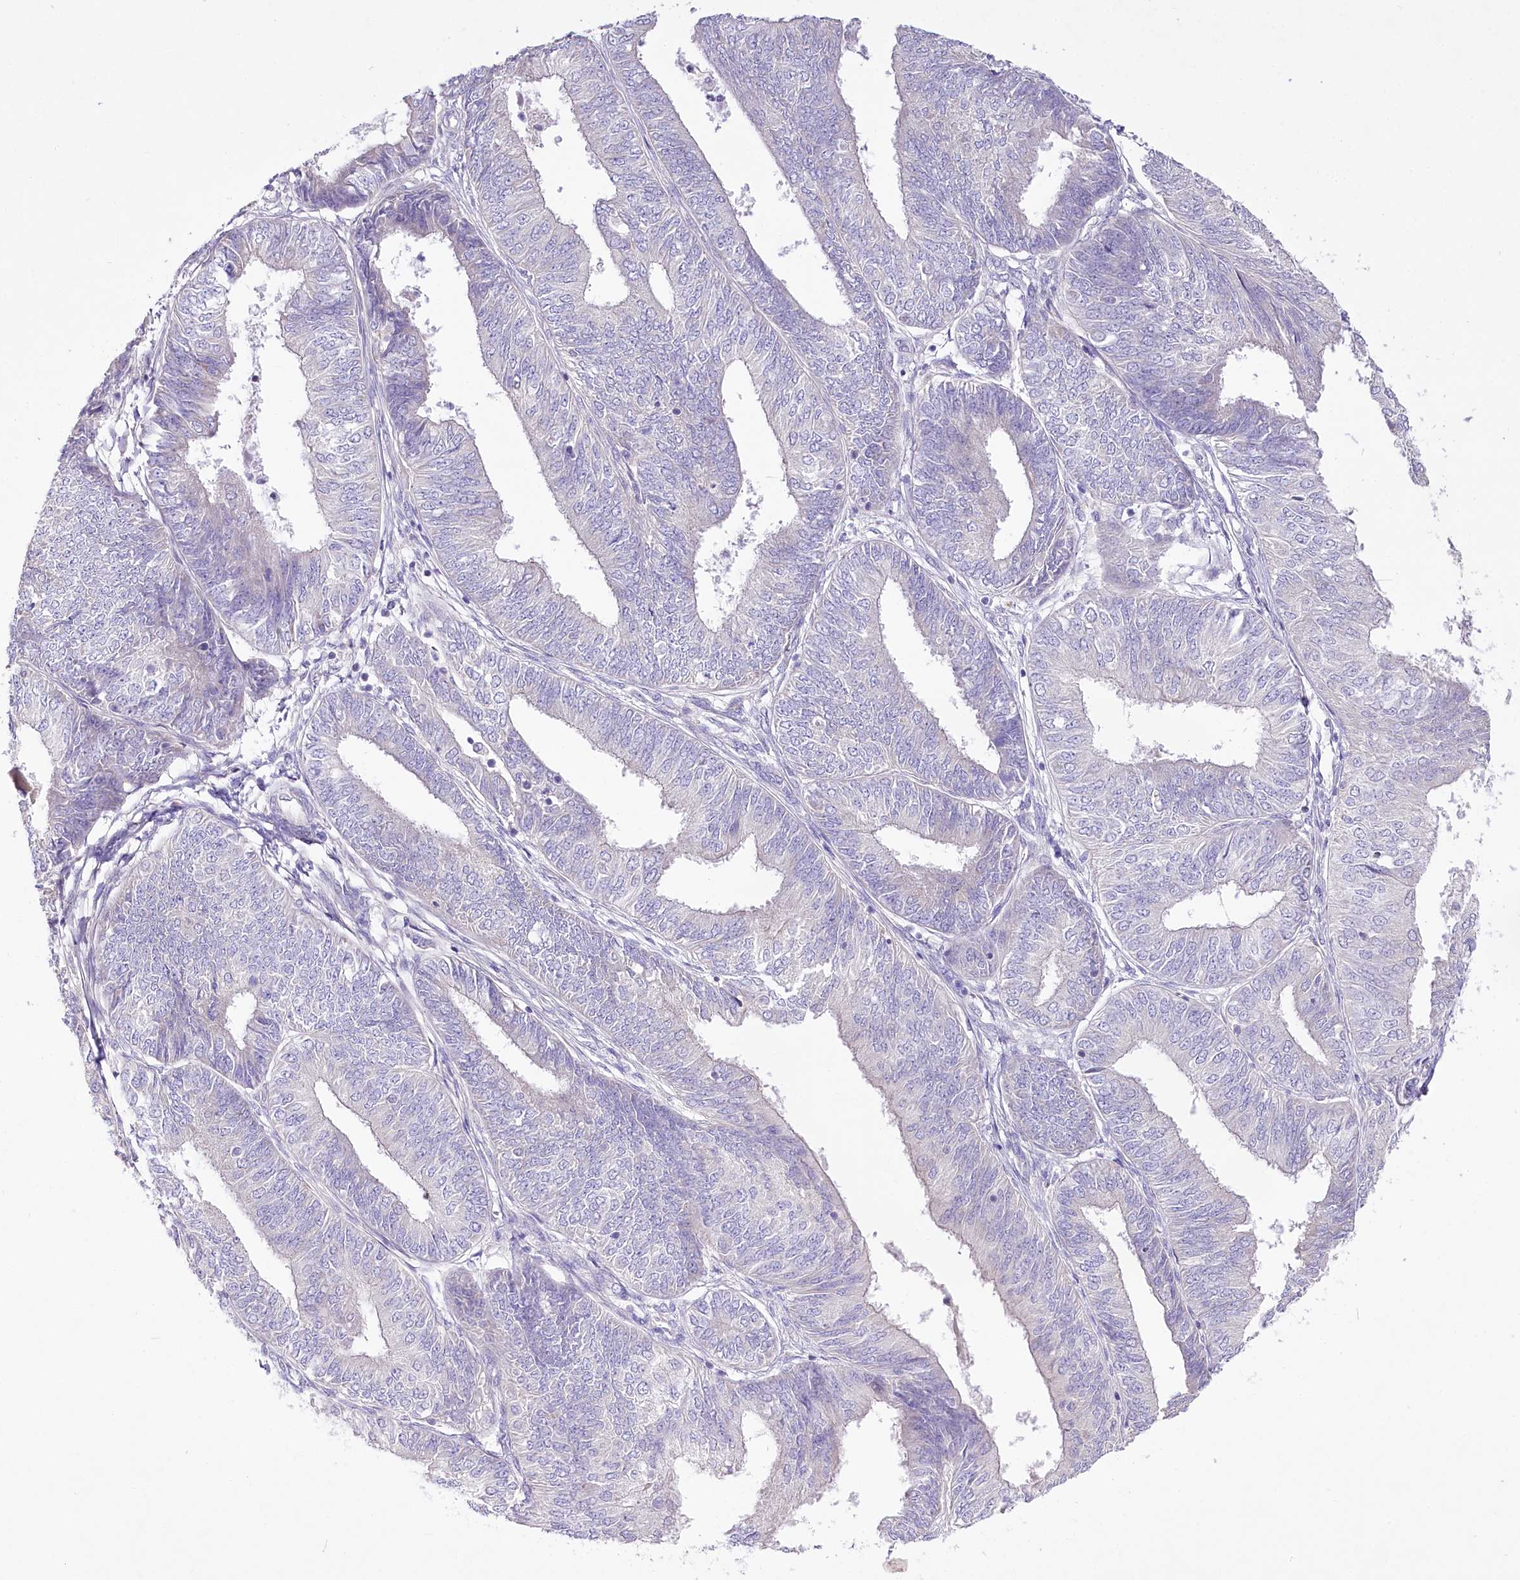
{"staining": {"intensity": "negative", "quantity": "none", "location": "none"}, "tissue": "endometrial cancer", "cell_type": "Tumor cells", "image_type": "cancer", "snomed": [{"axis": "morphology", "description": "Adenocarcinoma, NOS"}, {"axis": "topography", "description": "Endometrium"}], "caption": "Immunohistochemistry of endometrial cancer (adenocarcinoma) displays no expression in tumor cells.", "gene": "LRRC14B", "patient": {"sex": "female", "age": 58}}